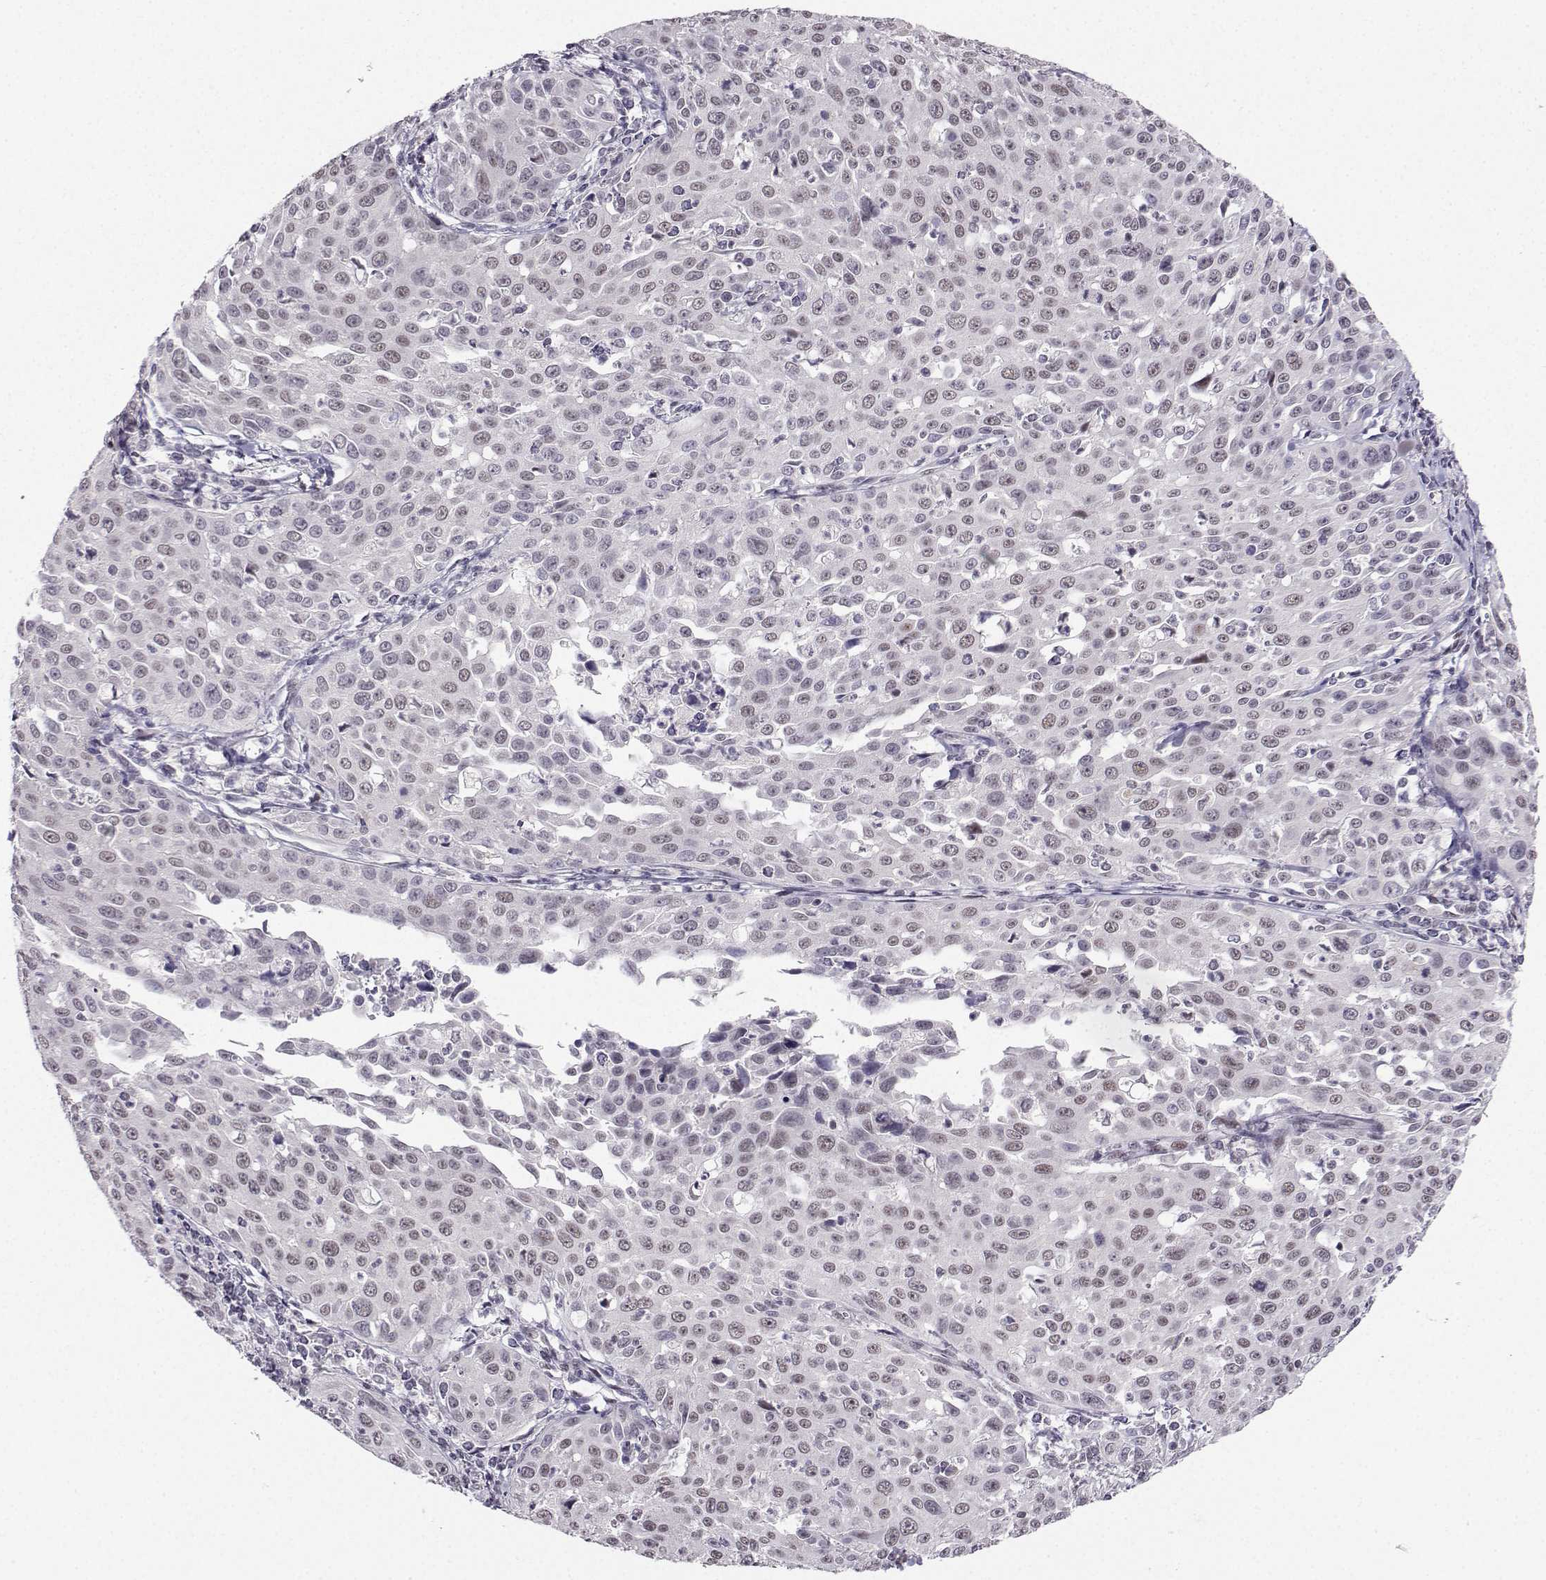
{"staining": {"intensity": "negative", "quantity": "none", "location": "none"}, "tissue": "cervical cancer", "cell_type": "Tumor cells", "image_type": "cancer", "snomed": [{"axis": "morphology", "description": "Squamous cell carcinoma, NOS"}, {"axis": "topography", "description": "Cervix"}], "caption": "DAB immunohistochemical staining of human cervical squamous cell carcinoma displays no significant staining in tumor cells.", "gene": "LIN28A", "patient": {"sex": "female", "age": 26}}